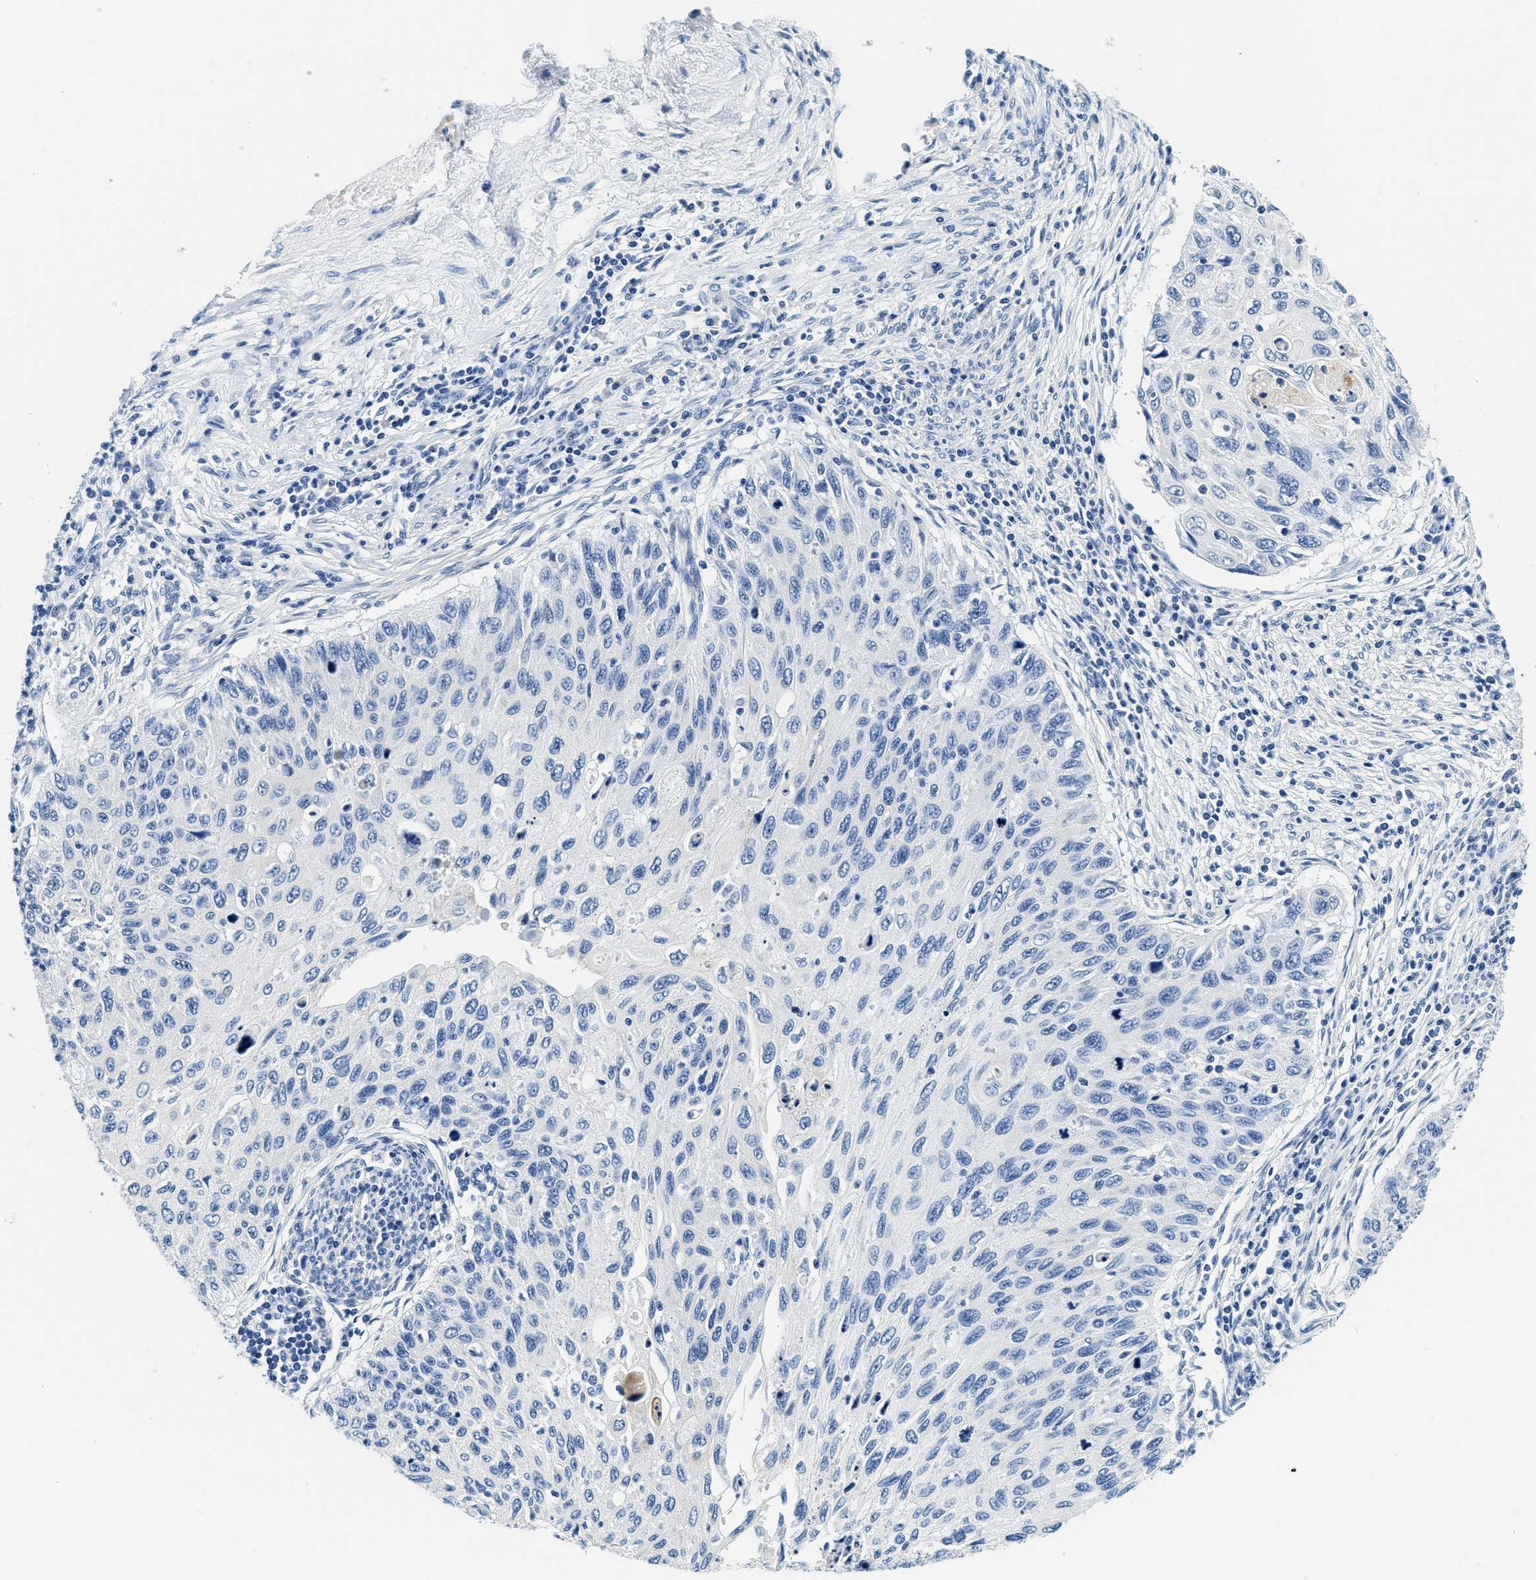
{"staining": {"intensity": "negative", "quantity": "none", "location": "none"}, "tissue": "cervical cancer", "cell_type": "Tumor cells", "image_type": "cancer", "snomed": [{"axis": "morphology", "description": "Squamous cell carcinoma, NOS"}, {"axis": "topography", "description": "Cervix"}], "caption": "This photomicrograph is of squamous cell carcinoma (cervical) stained with IHC to label a protein in brown with the nuclei are counter-stained blue. There is no staining in tumor cells.", "gene": "GSTM3", "patient": {"sex": "female", "age": 70}}